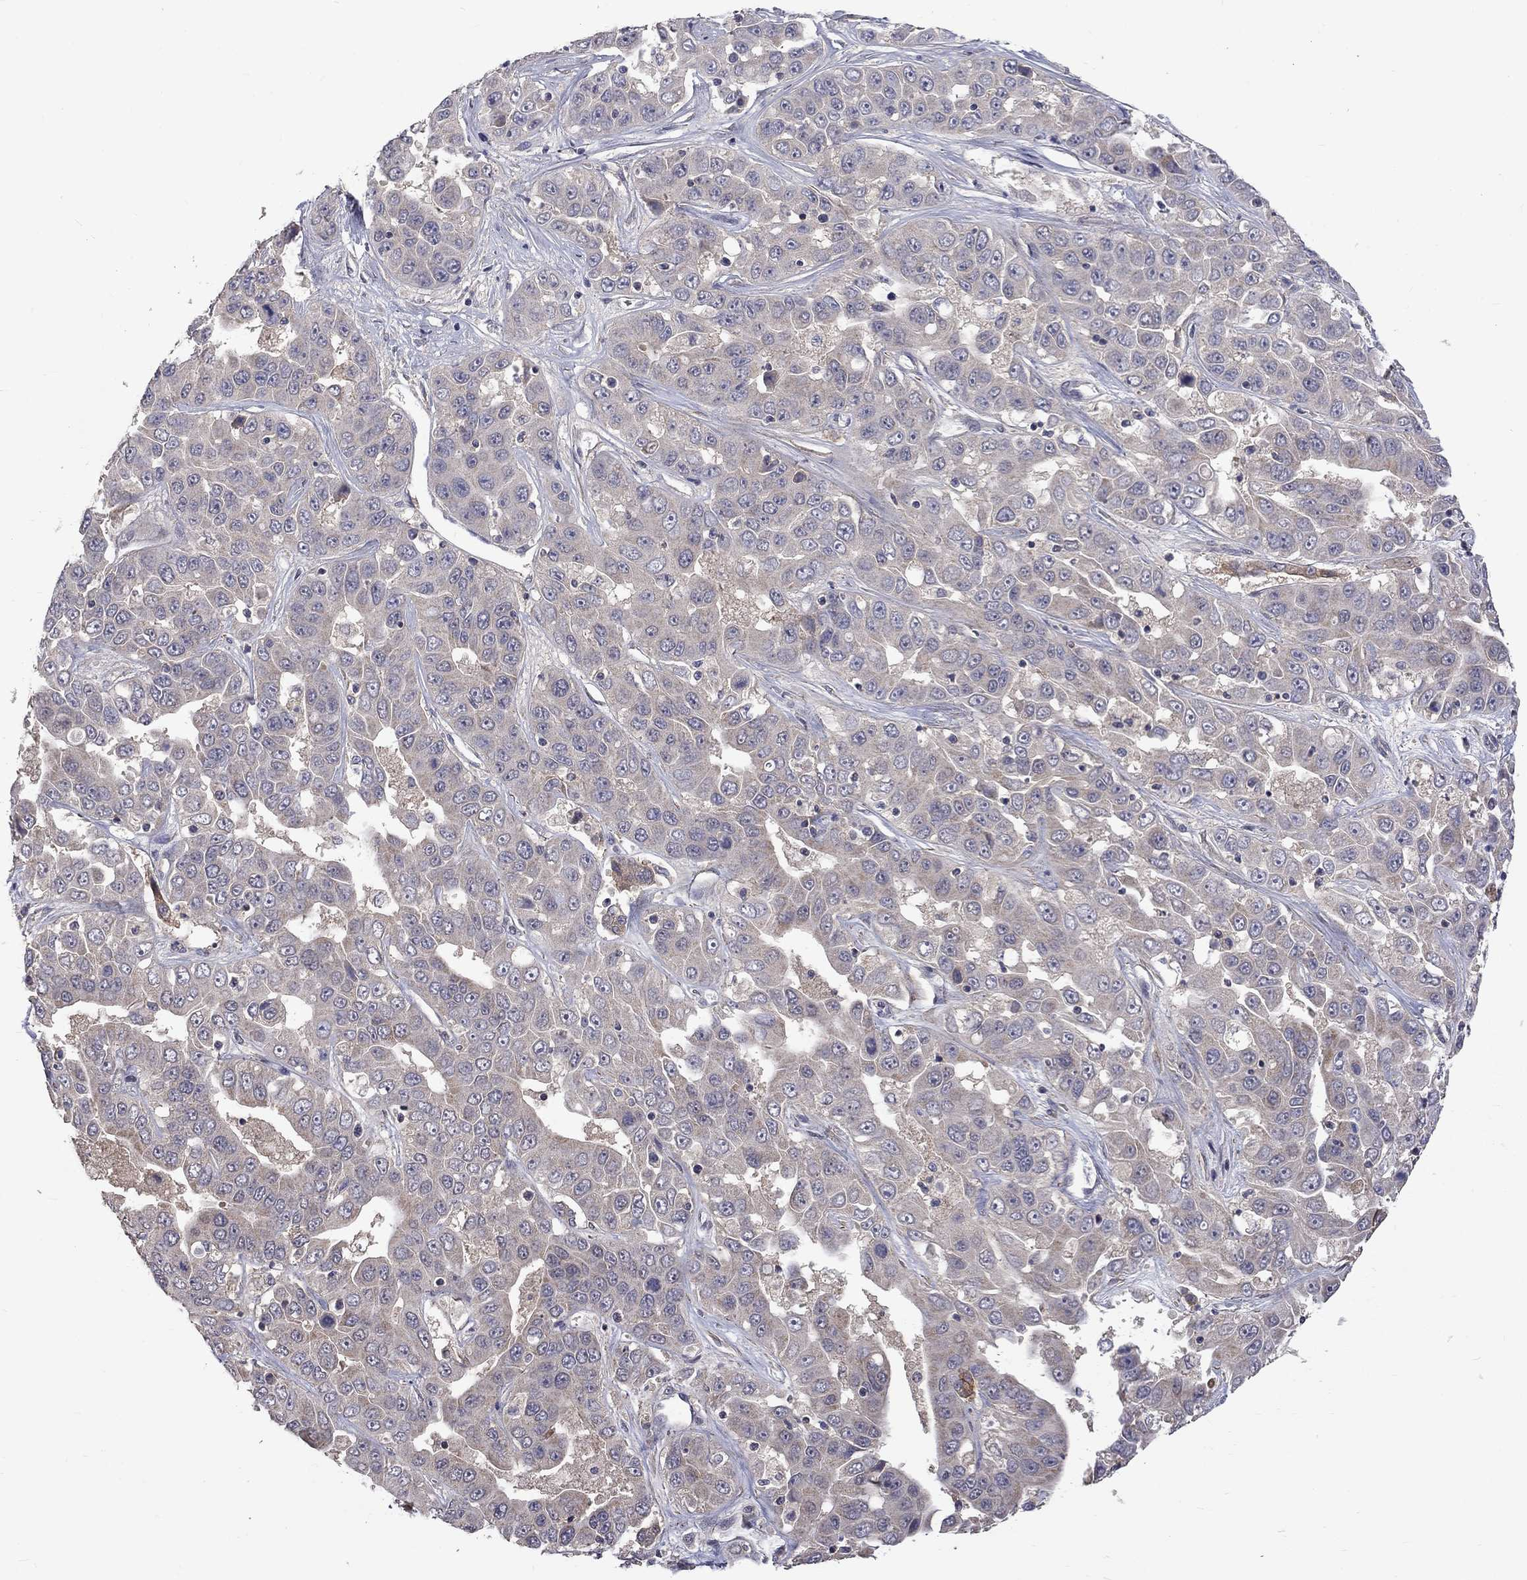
{"staining": {"intensity": "negative", "quantity": "none", "location": "none"}, "tissue": "liver cancer", "cell_type": "Tumor cells", "image_type": "cancer", "snomed": [{"axis": "morphology", "description": "Cholangiocarcinoma"}, {"axis": "topography", "description": "Liver"}], "caption": "Immunohistochemistry (IHC) photomicrograph of cholangiocarcinoma (liver) stained for a protein (brown), which shows no staining in tumor cells.", "gene": "SLC39A14", "patient": {"sex": "female", "age": 52}}